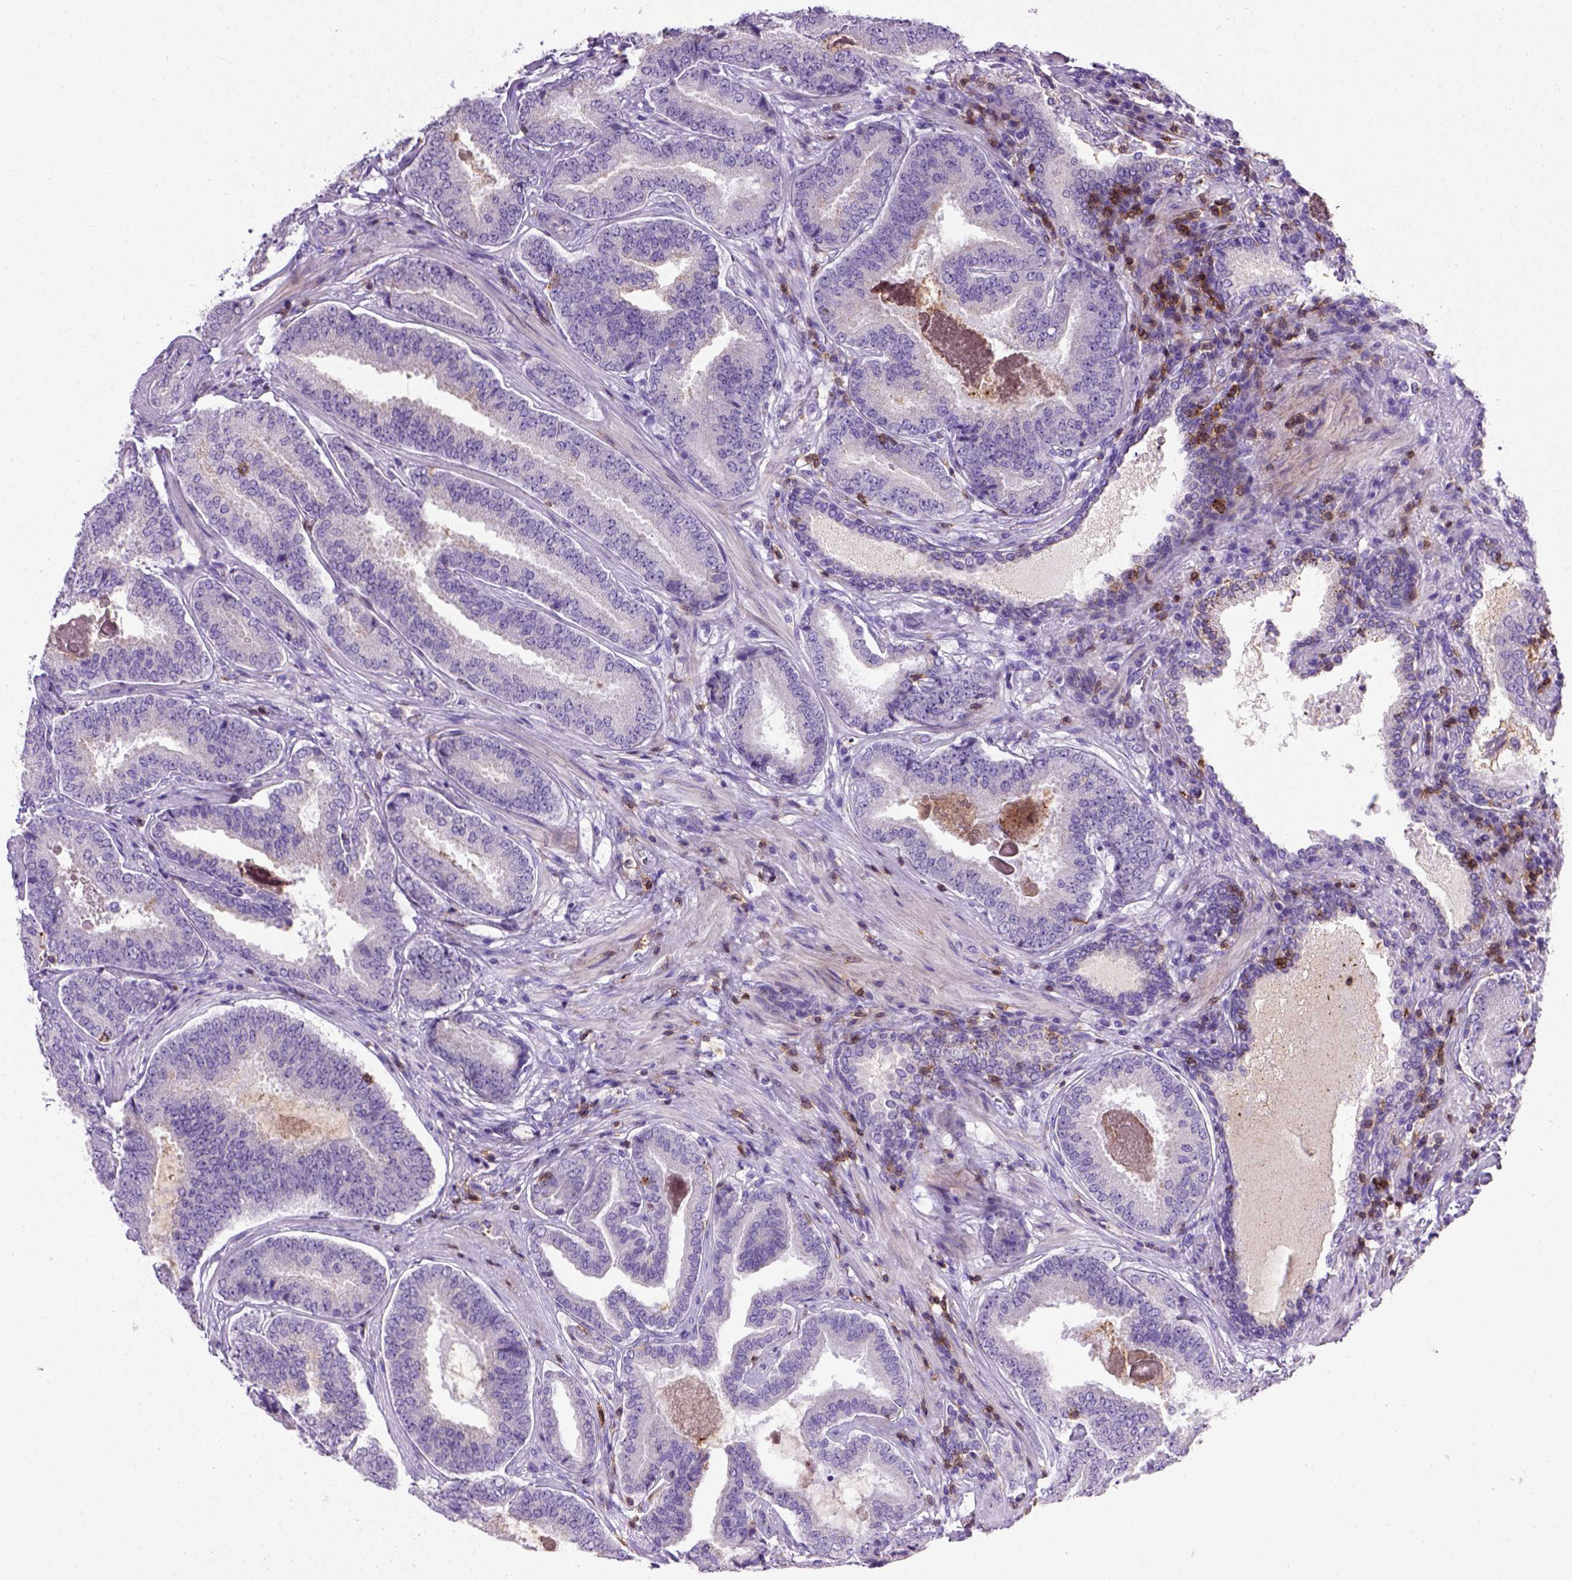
{"staining": {"intensity": "negative", "quantity": "none", "location": "none"}, "tissue": "prostate cancer", "cell_type": "Tumor cells", "image_type": "cancer", "snomed": [{"axis": "morphology", "description": "Adenocarcinoma, NOS"}, {"axis": "topography", "description": "Prostate"}], "caption": "Tumor cells show no significant protein expression in prostate adenocarcinoma.", "gene": "CD3E", "patient": {"sex": "male", "age": 64}}